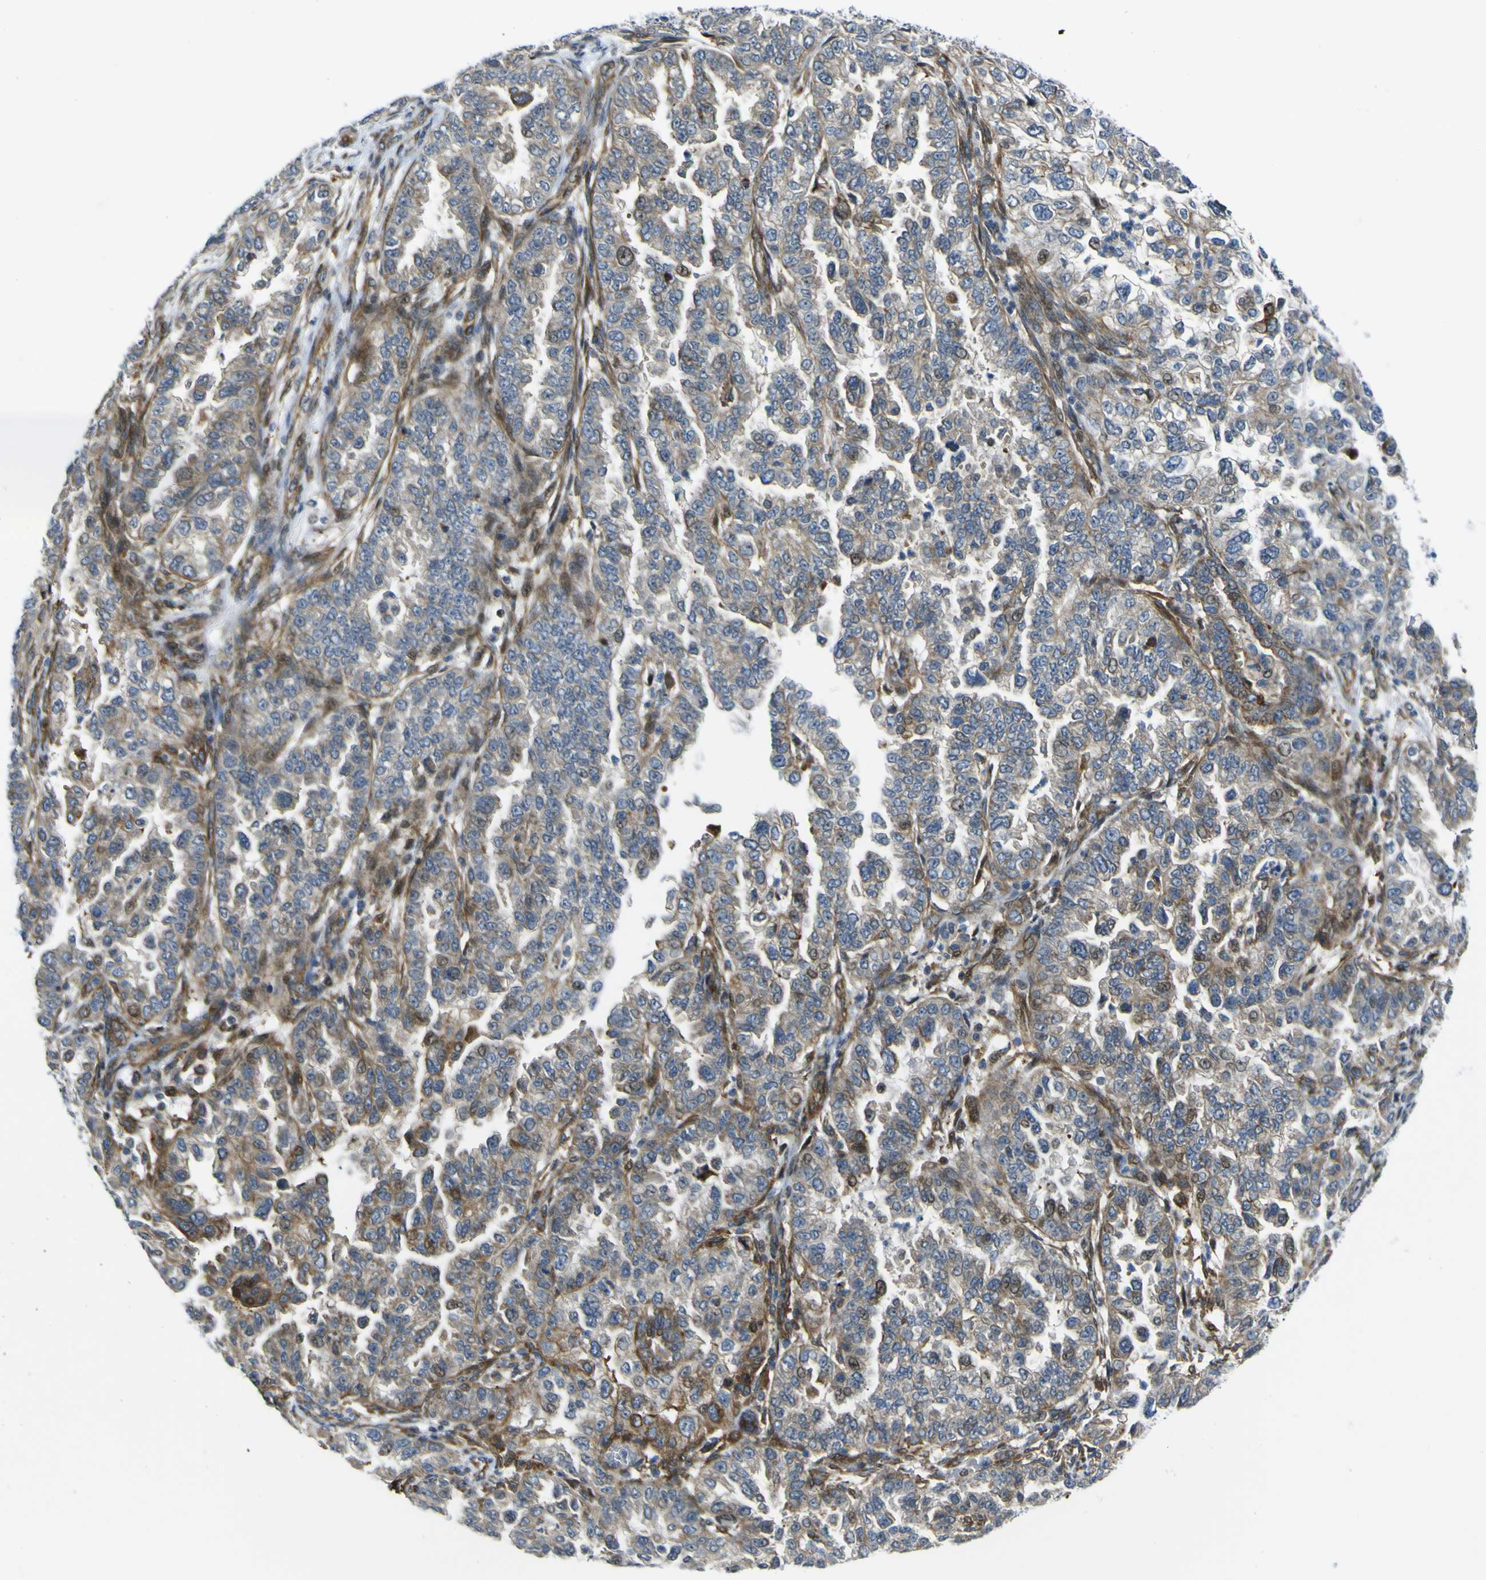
{"staining": {"intensity": "strong", "quantity": "25%-75%", "location": "cytoplasmic/membranous"}, "tissue": "endometrial cancer", "cell_type": "Tumor cells", "image_type": "cancer", "snomed": [{"axis": "morphology", "description": "Adenocarcinoma, NOS"}, {"axis": "topography", "description": "Endometrium"}], "caption": "Endometrial adenocarcinoma stained with immunohistochemistry exhibits strong cytoplasmic/membranous positivity in about 25%-75% of tumor cells.", "gene": "KDM7A", "patient": {"sex": "female", "age": 85}}